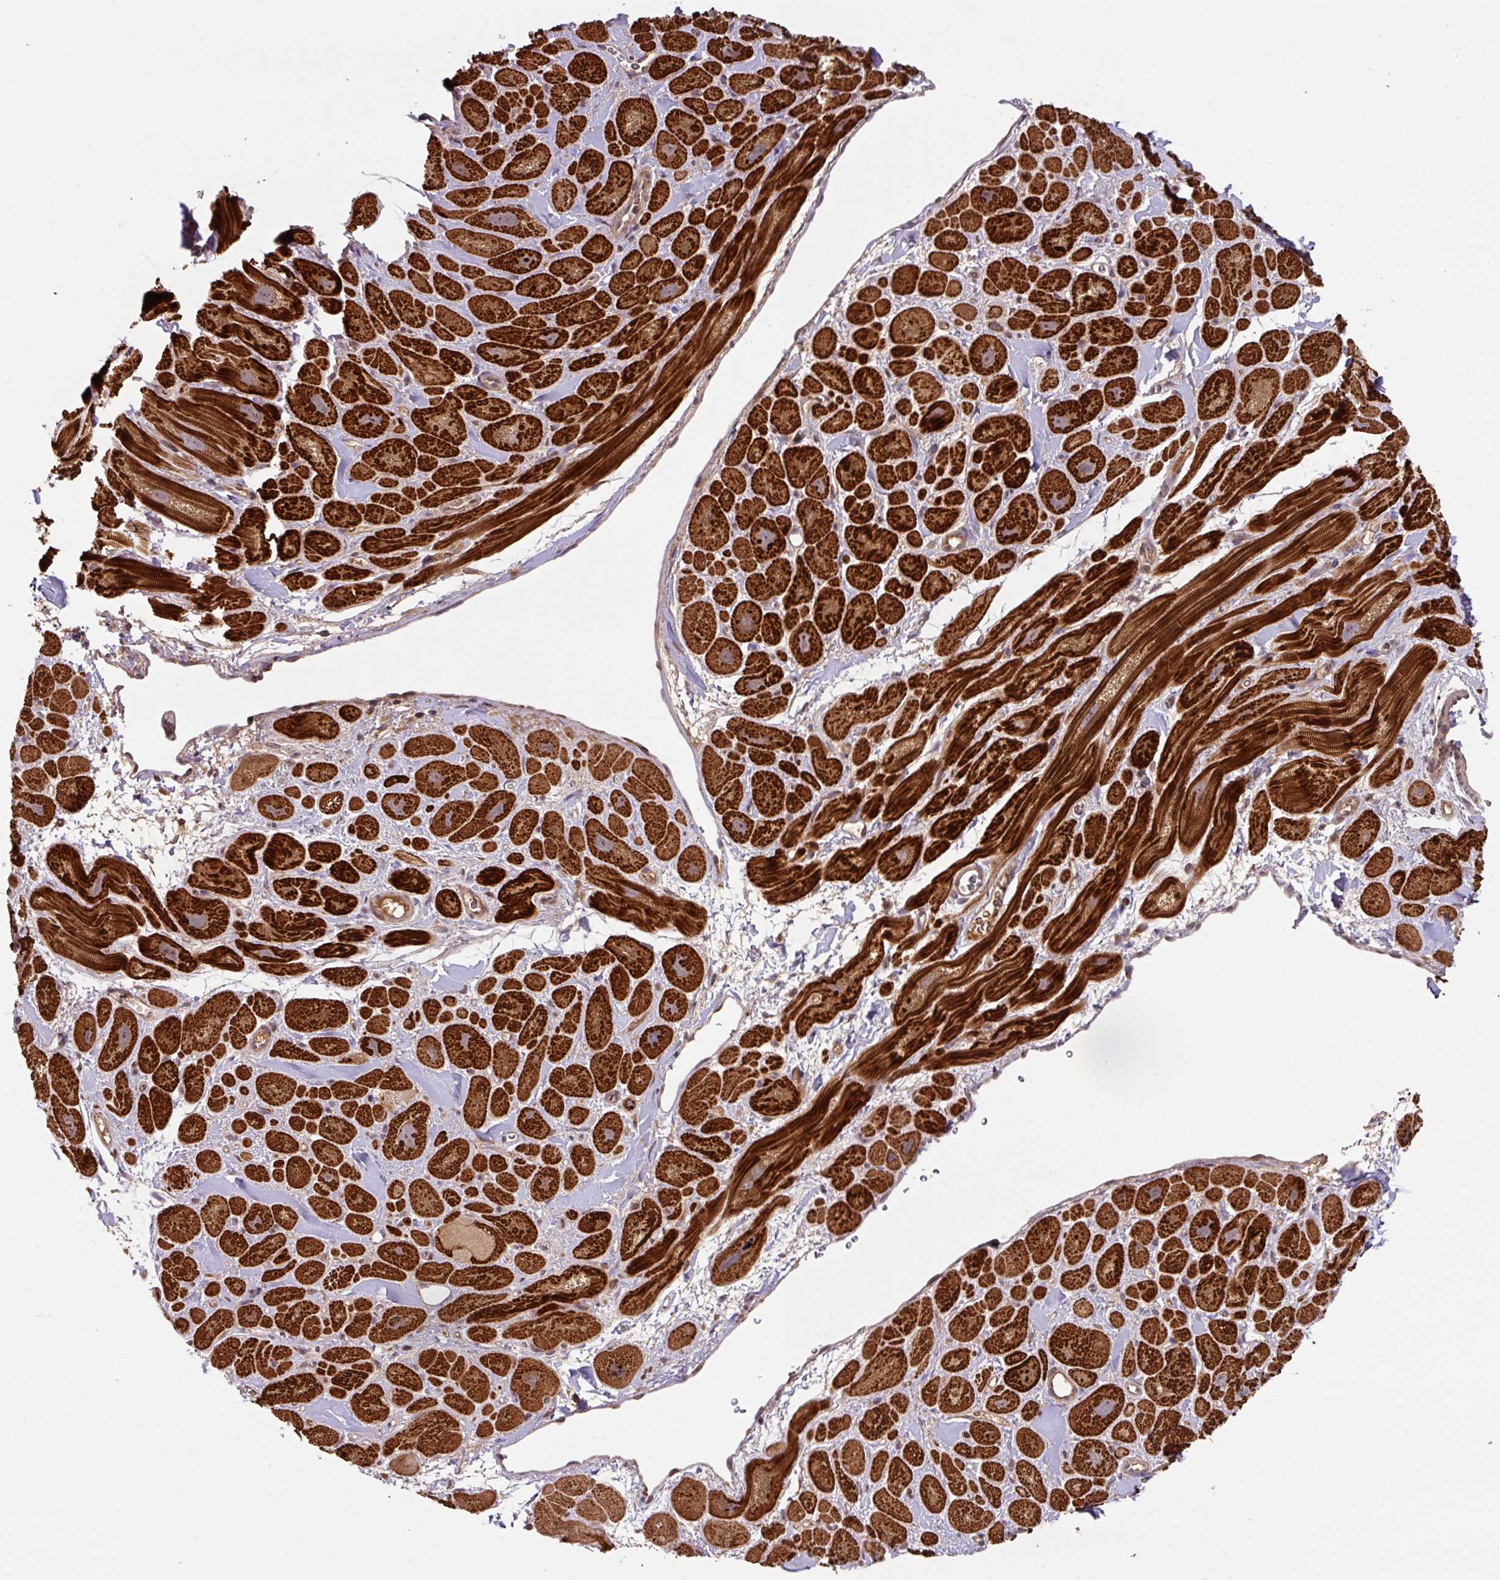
{"staining": {"intensity": "strong", "quantity": ">75%", "location": "cytoplasmic/membranous"}, "tissue": "heart muscle", "cell_type": "Cardiomyocytes", "image_type": "normal", "snomed": [{"axis": "morphology", "description": "Normal tissue, NOS"}, {"axis": "topography", "description": "Heart"}], "caption": "A high-resolution photomicrograph shows immunohistochemistry staining of benign heart muscle, which reveals strong cytoplasmic/membranous positivity in approximately >75% of cardiomyocytes. (DAB IHC with brightfield microscopy, high magnification).", "gene": "MRRF", "patient": {"sex": "male", "age": 49}}